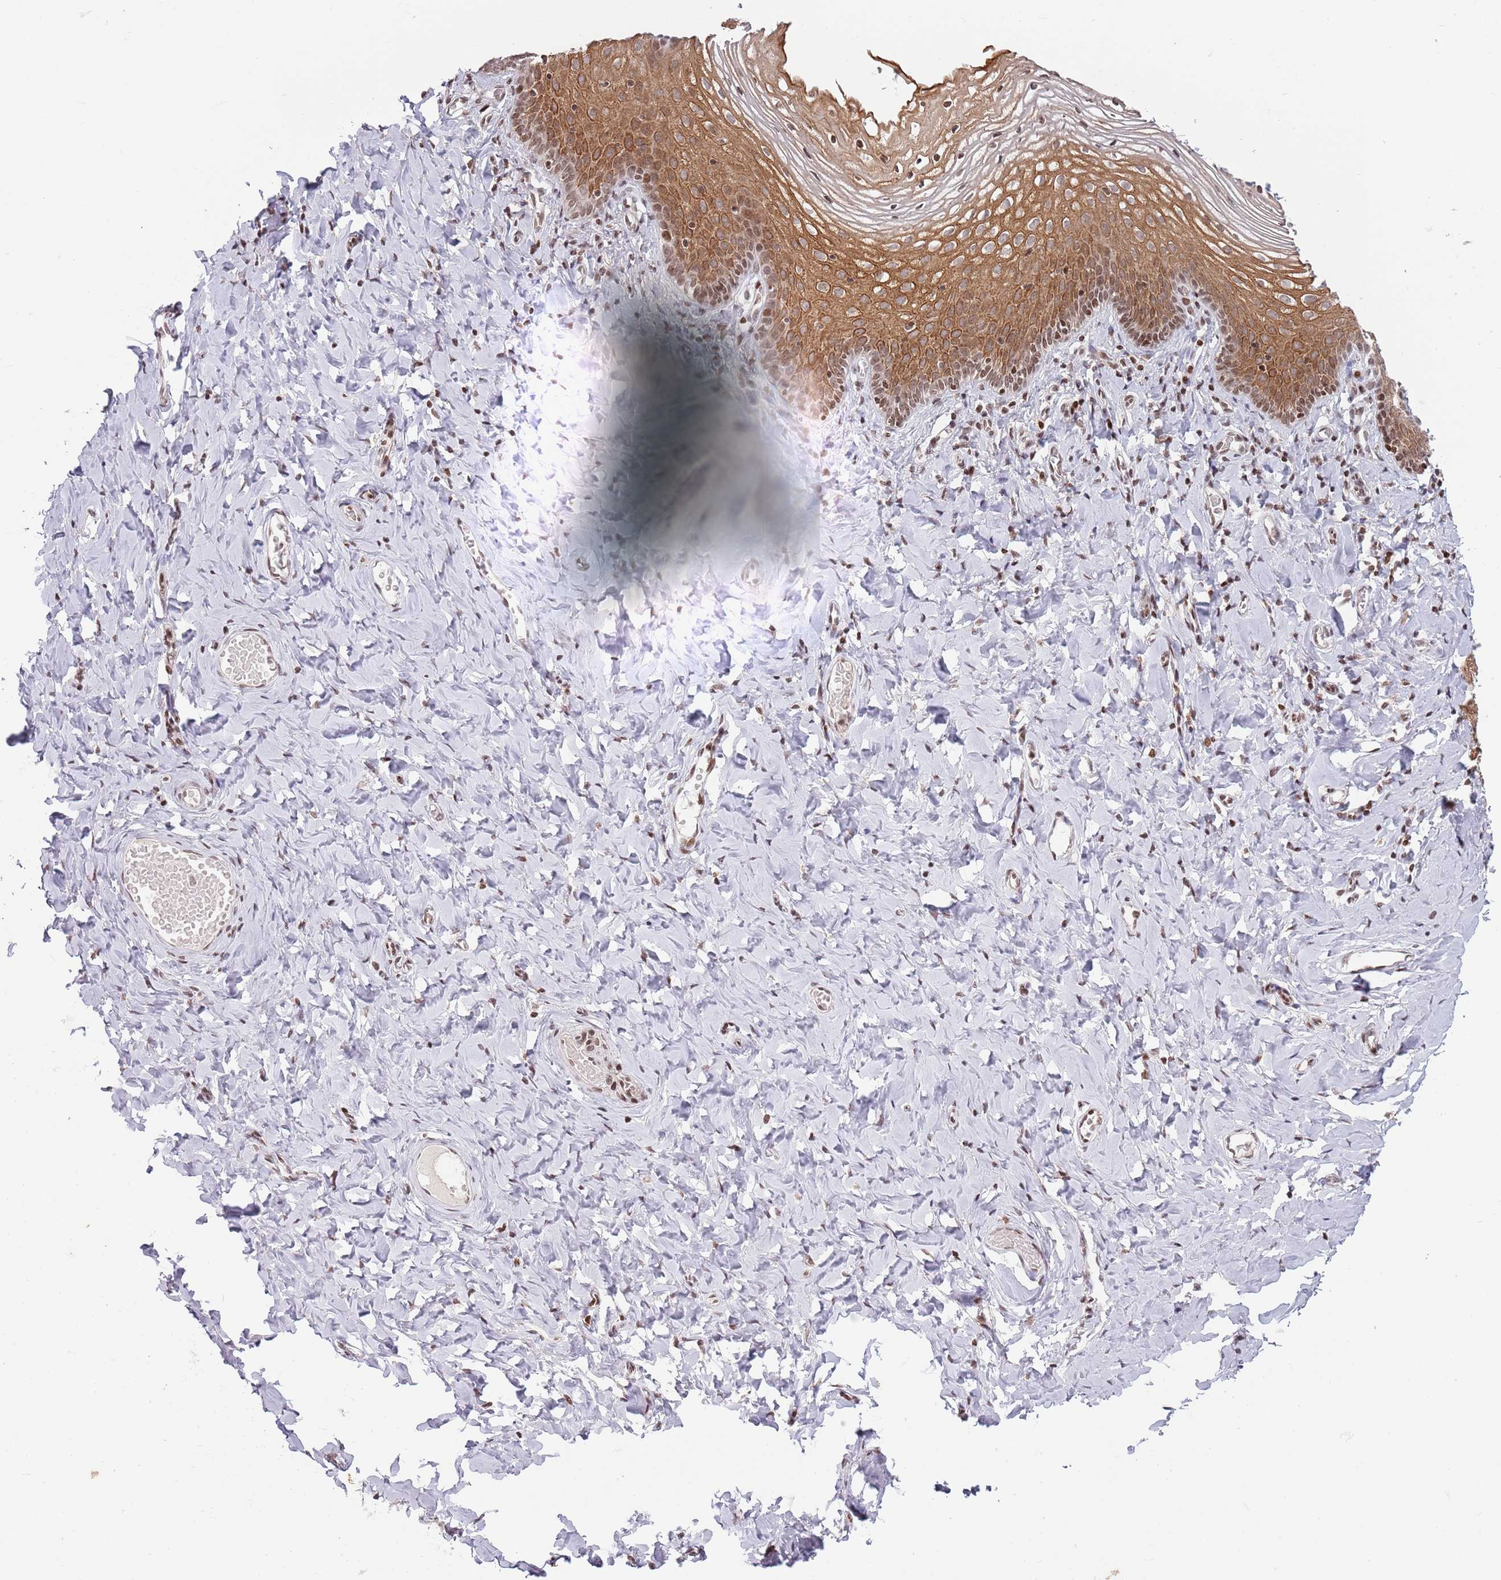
{"staining": {"intensity": "moderate", "quantity": ">75%", "location": "cytoplasmic/membranous,nuclear"}, "tissue": "vagina", "cell_type": "Squamous epithelial cells", "image_type": "normal", "snomed": [{"axis": "morphology", "description": "Normal tissue, NOS"}, {"axis": "topography", "description": "Vagina"}], "caption": "An immunohistochemistry photomicrograph of benign tissue is shown. Protein staining in brown highlights moderate cytoplasmic/membranous,nuclear positivity in vagina within squamous epithelial cells. (DAB IHC with brightfield microscopy, high magnification).", "gene": "SH3RF3", "patient": {"sex": "female", "age": 60}}